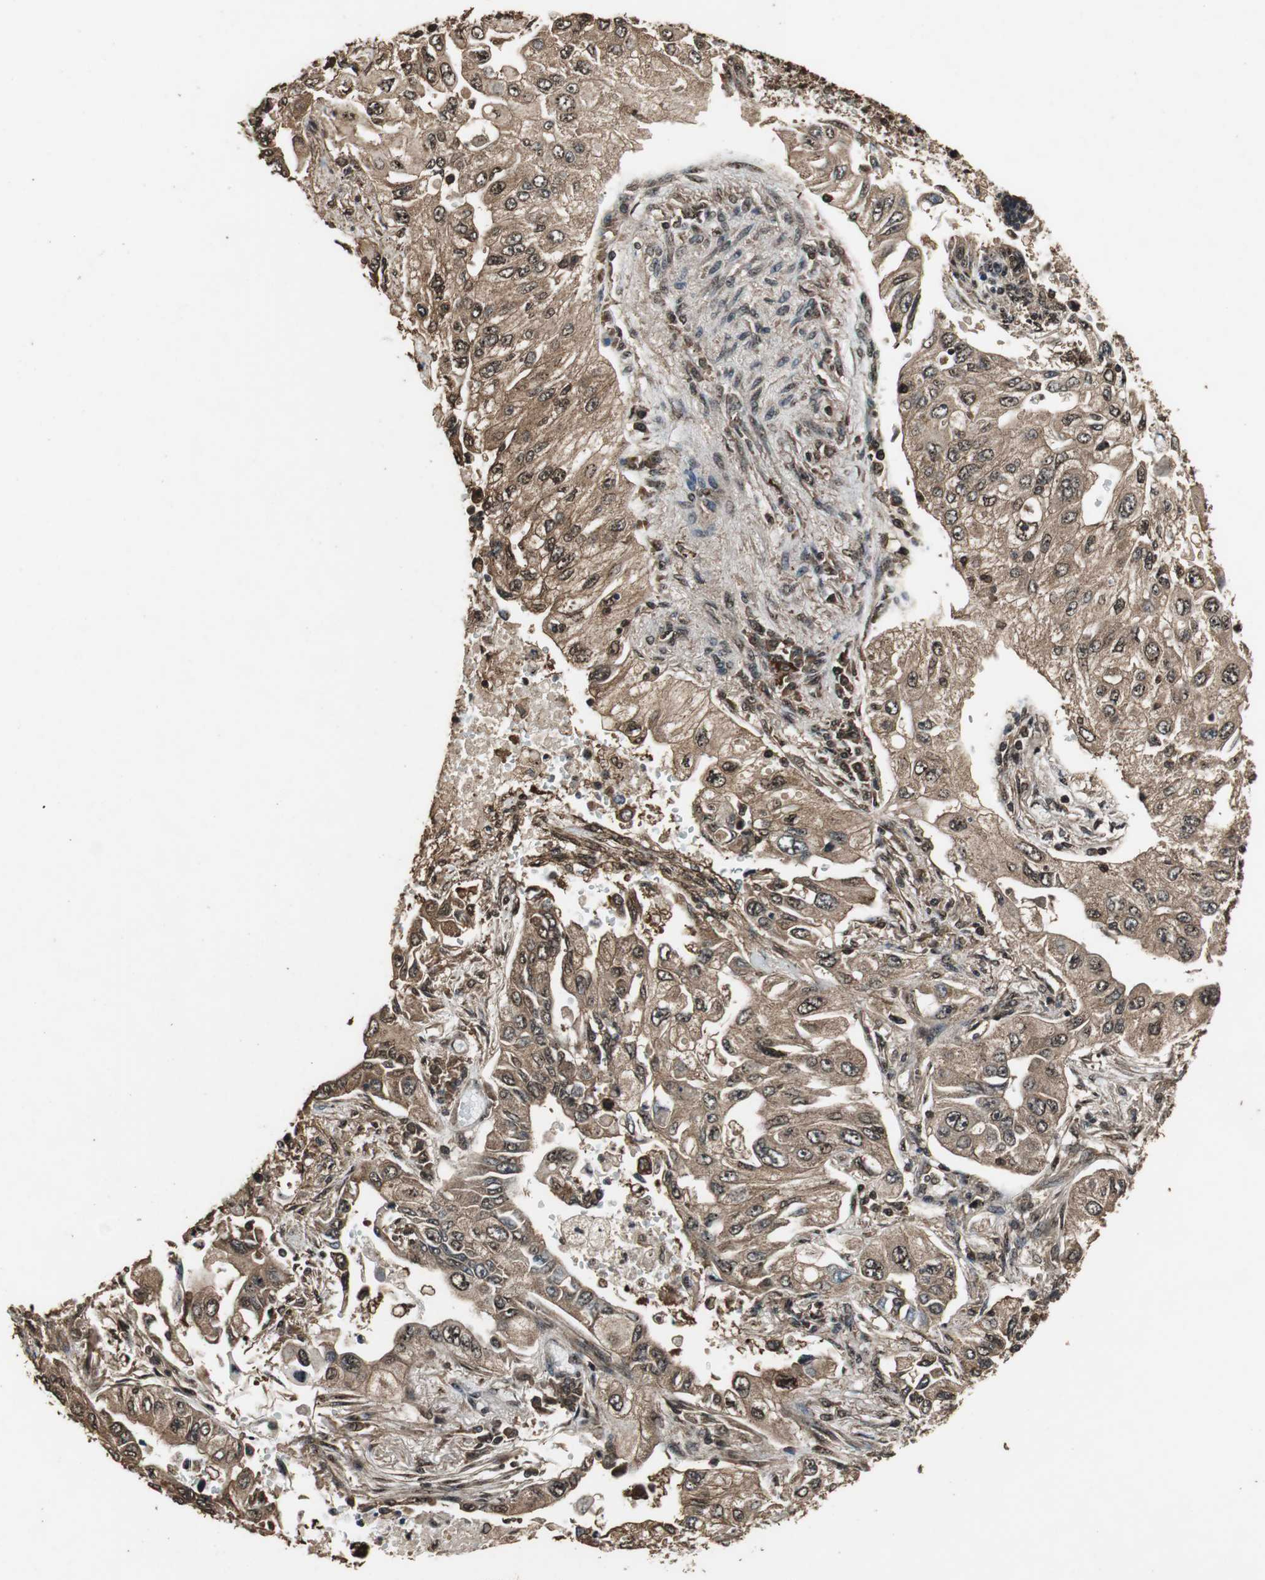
{"staining": {"intensity": "strong", "quantity": ">75%", "location": "cytoplasmic/membranous,nuclear"}, "tissue": "lung cancer", "cell_type": "Tumor cells", "image_type": "cancer", "snomed": [{"axis": "morphology", "description": "Adenocarcinoma, NOS"}, {"axis": "topography", "description": "Lung"}], "caption": "This photomicrograph demonstrates IHC staining of lung cancer (adenocarcinoma), with high strong cytoplasmic/membranous and nuclear expression in approximately >75% of tumor cells.", "gene": "ZNF18", "patient": {"sex": "male", "age": 84}}